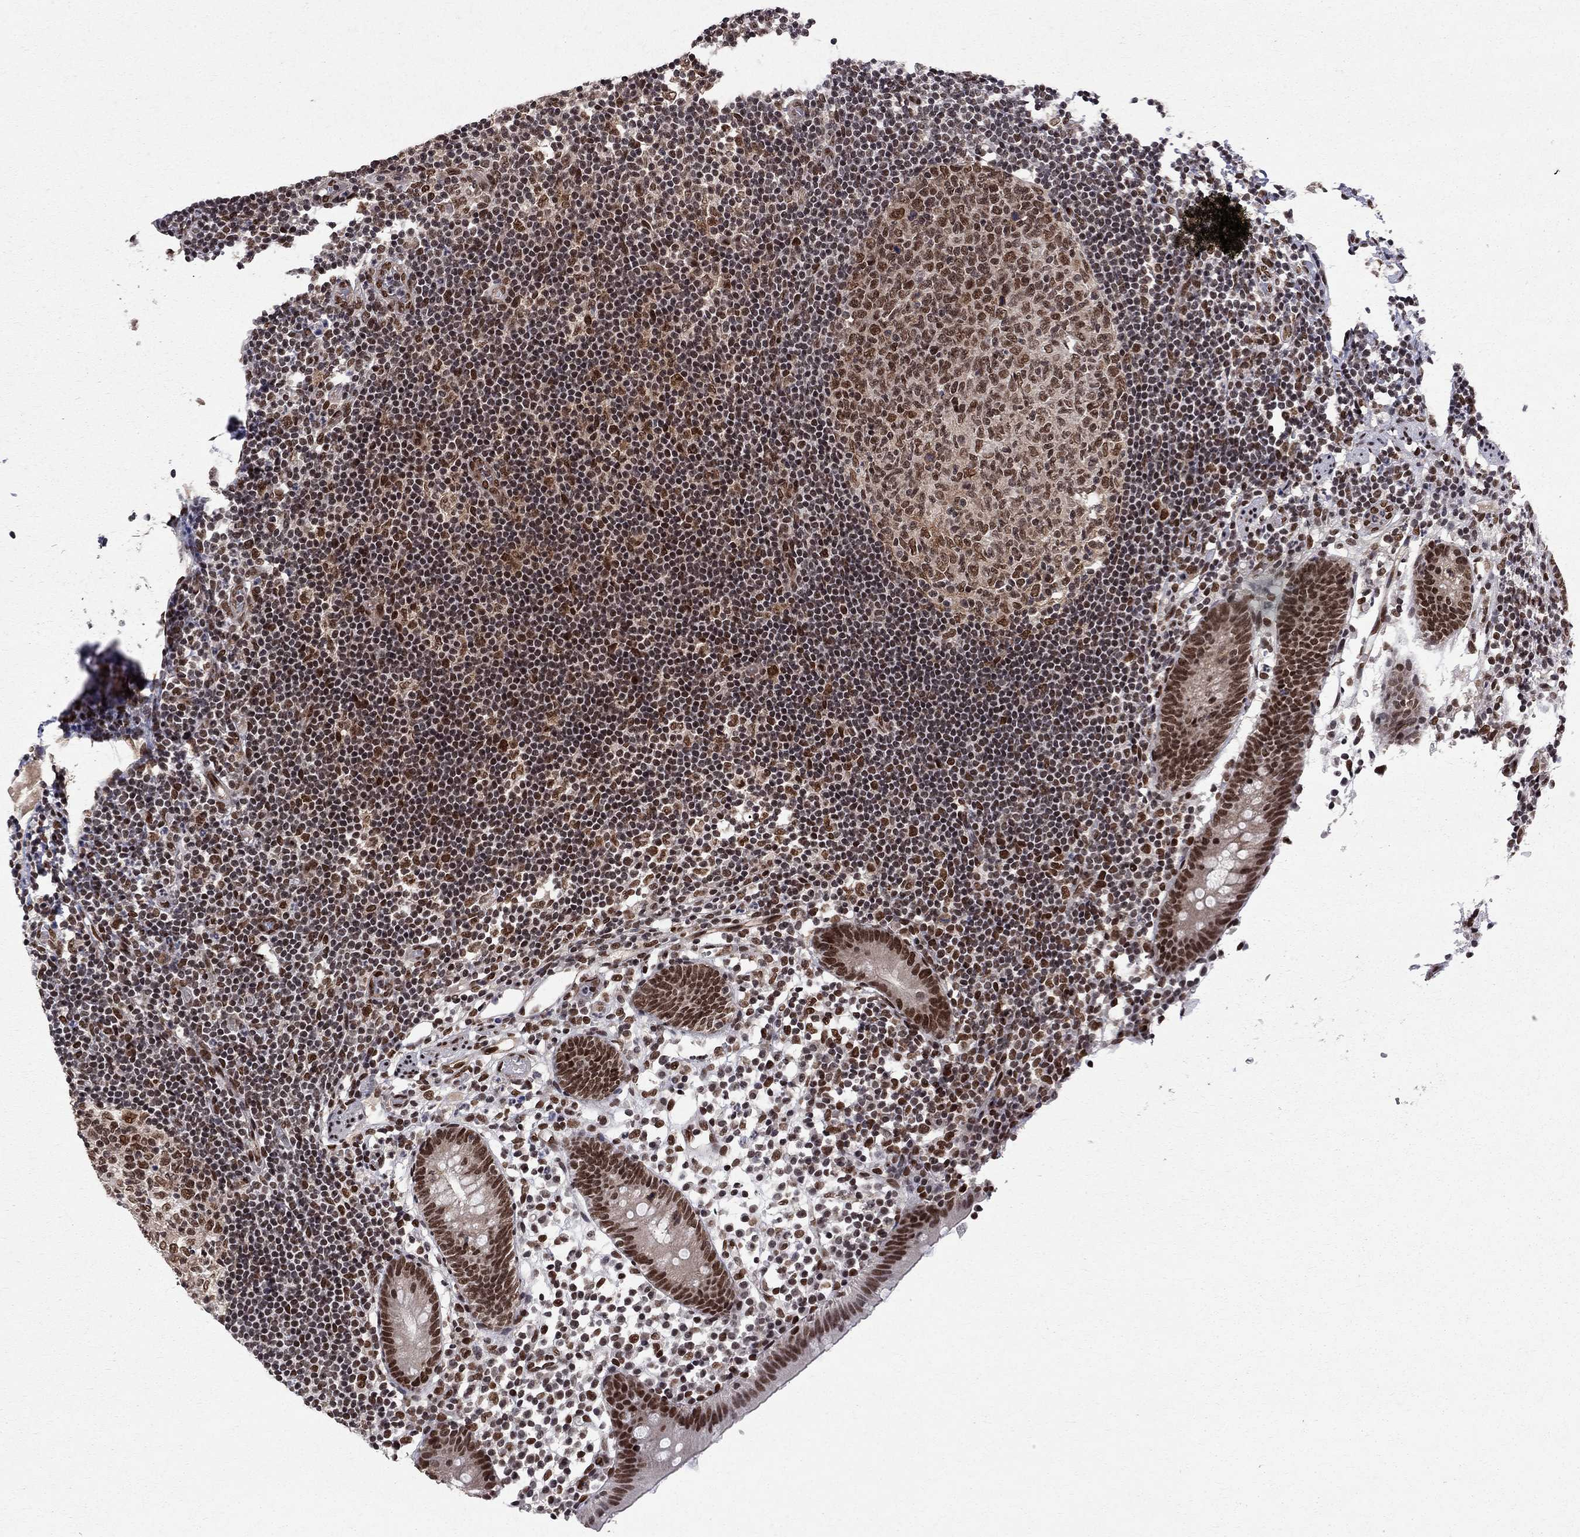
{"staining": {"intensity": "strong", "quantity": ">75%", "location": "cytoplasmic/membranous,nuclear"}, "tissue": "appendix", "cell_type": "Glandular cells", "image_type": "normal", "snomed": [{"axis": "morphology", "description": "Normal tissue, NOS"}, {"axis": "topography", "description": "Appendix"}], "caption": "IHC histopathology image of unremarkable appendix: human appendix stained using IHC shows high levels of strong protein expression localized specifically in the cytoplasmic/membranous,nuclear of glandular cells, appearing as a cytoplasmic/membranous,nuclear brown color.", "gene": "SAP30L", "patient": {"sex": "female", "age": 40}}